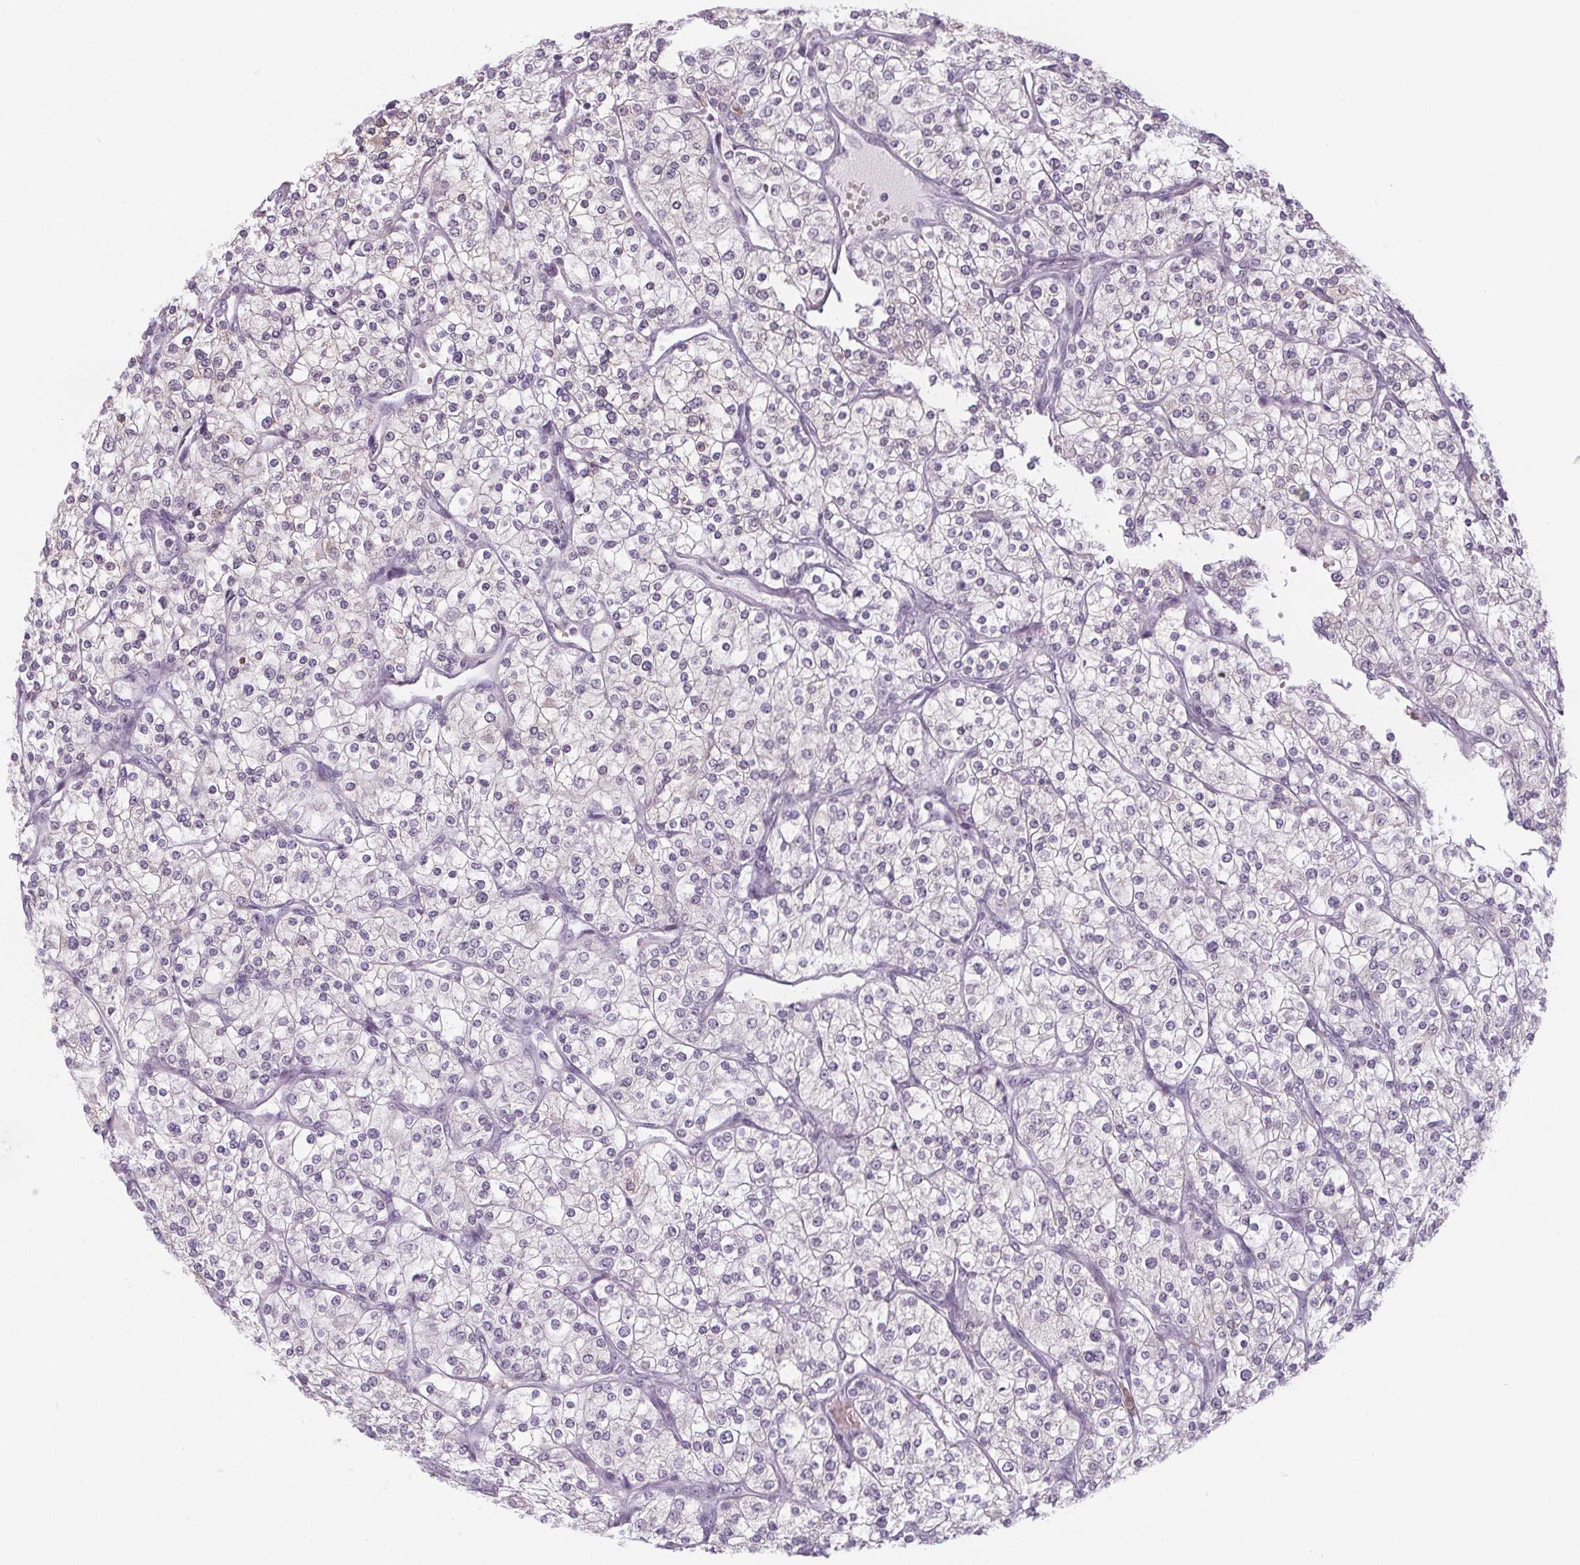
{"staining": {"intensity": "weak", "quantity": "<25%", "location": "nuclear"}, "tissue": "renal cancer", "cell_type": "Tumor cells", "image_type": "cancer", "snomed": [{"axis": "morphology", "description": "Adenocarcinoma, NOS"}, {"axis": "topography", "description": "Kidney"}], "caption": "Immunohistochemistry (IHC) of renal cancer (adenocarcinoma) reveals no staining in tumor cells.", "gene": "NOLC1", "patient": {"sex": "male", "age": 80}}